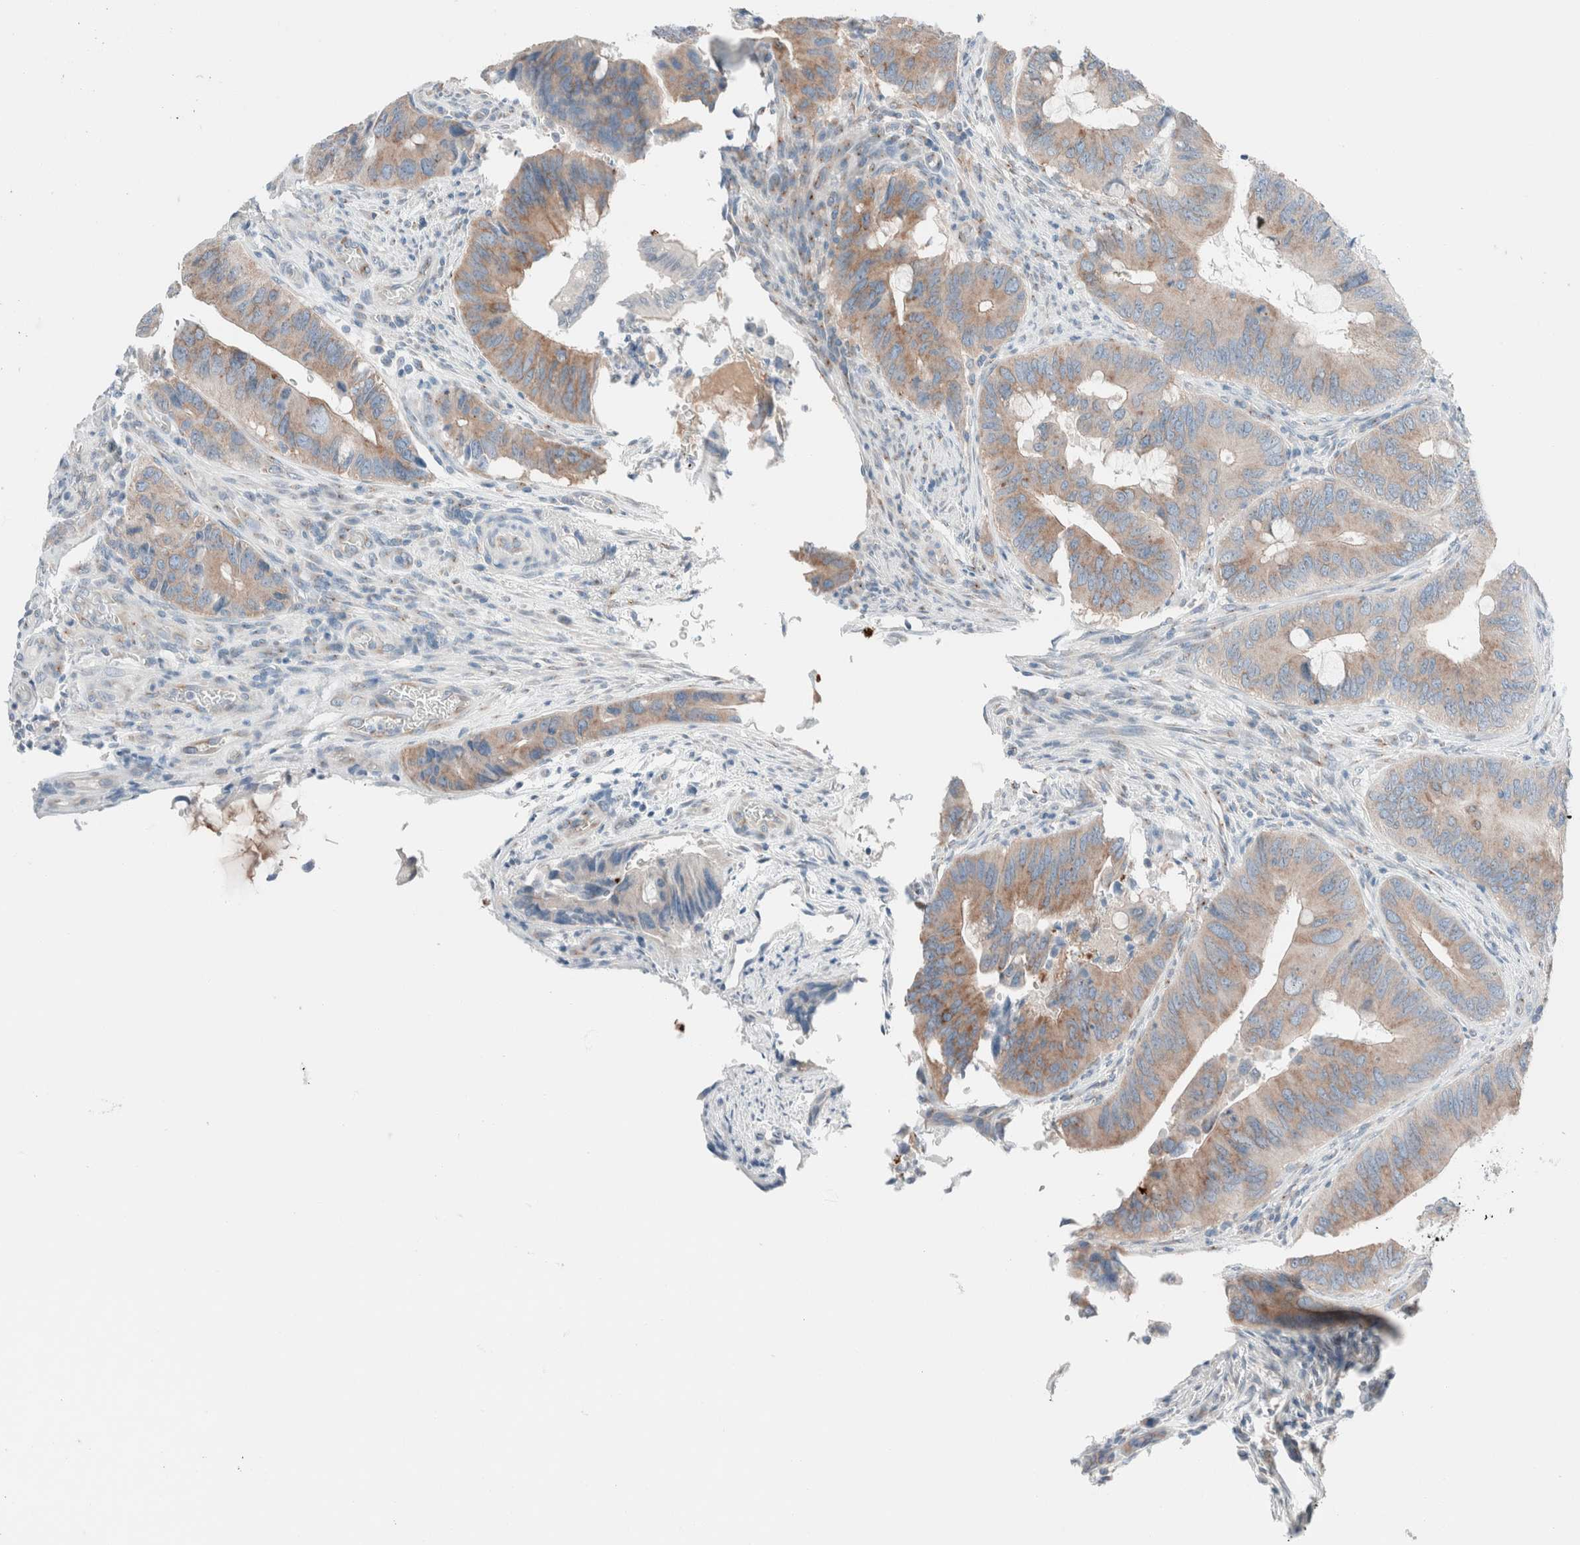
{"staining": {"intensity": "moderate", "quantity": ">75%", "location": "cytoplasmic/membranous"}, "tissue": "colorectal cancer", "cell_type": "Tumor cells", "image_type": "cancer", "snomed": [{"axis": "morphology", "description": "Adenocarcinoma, NOS"}, {"axis": "topography", "description": "Colon"}], "caption": "Protein staining of adenocarcinoma (colorectal) tissue displays moderate cytoplasmic/membranous expression in about >75% of tumor cells.", "gene": "CASC3", "patient": {"sex": "male", "age": 71}}